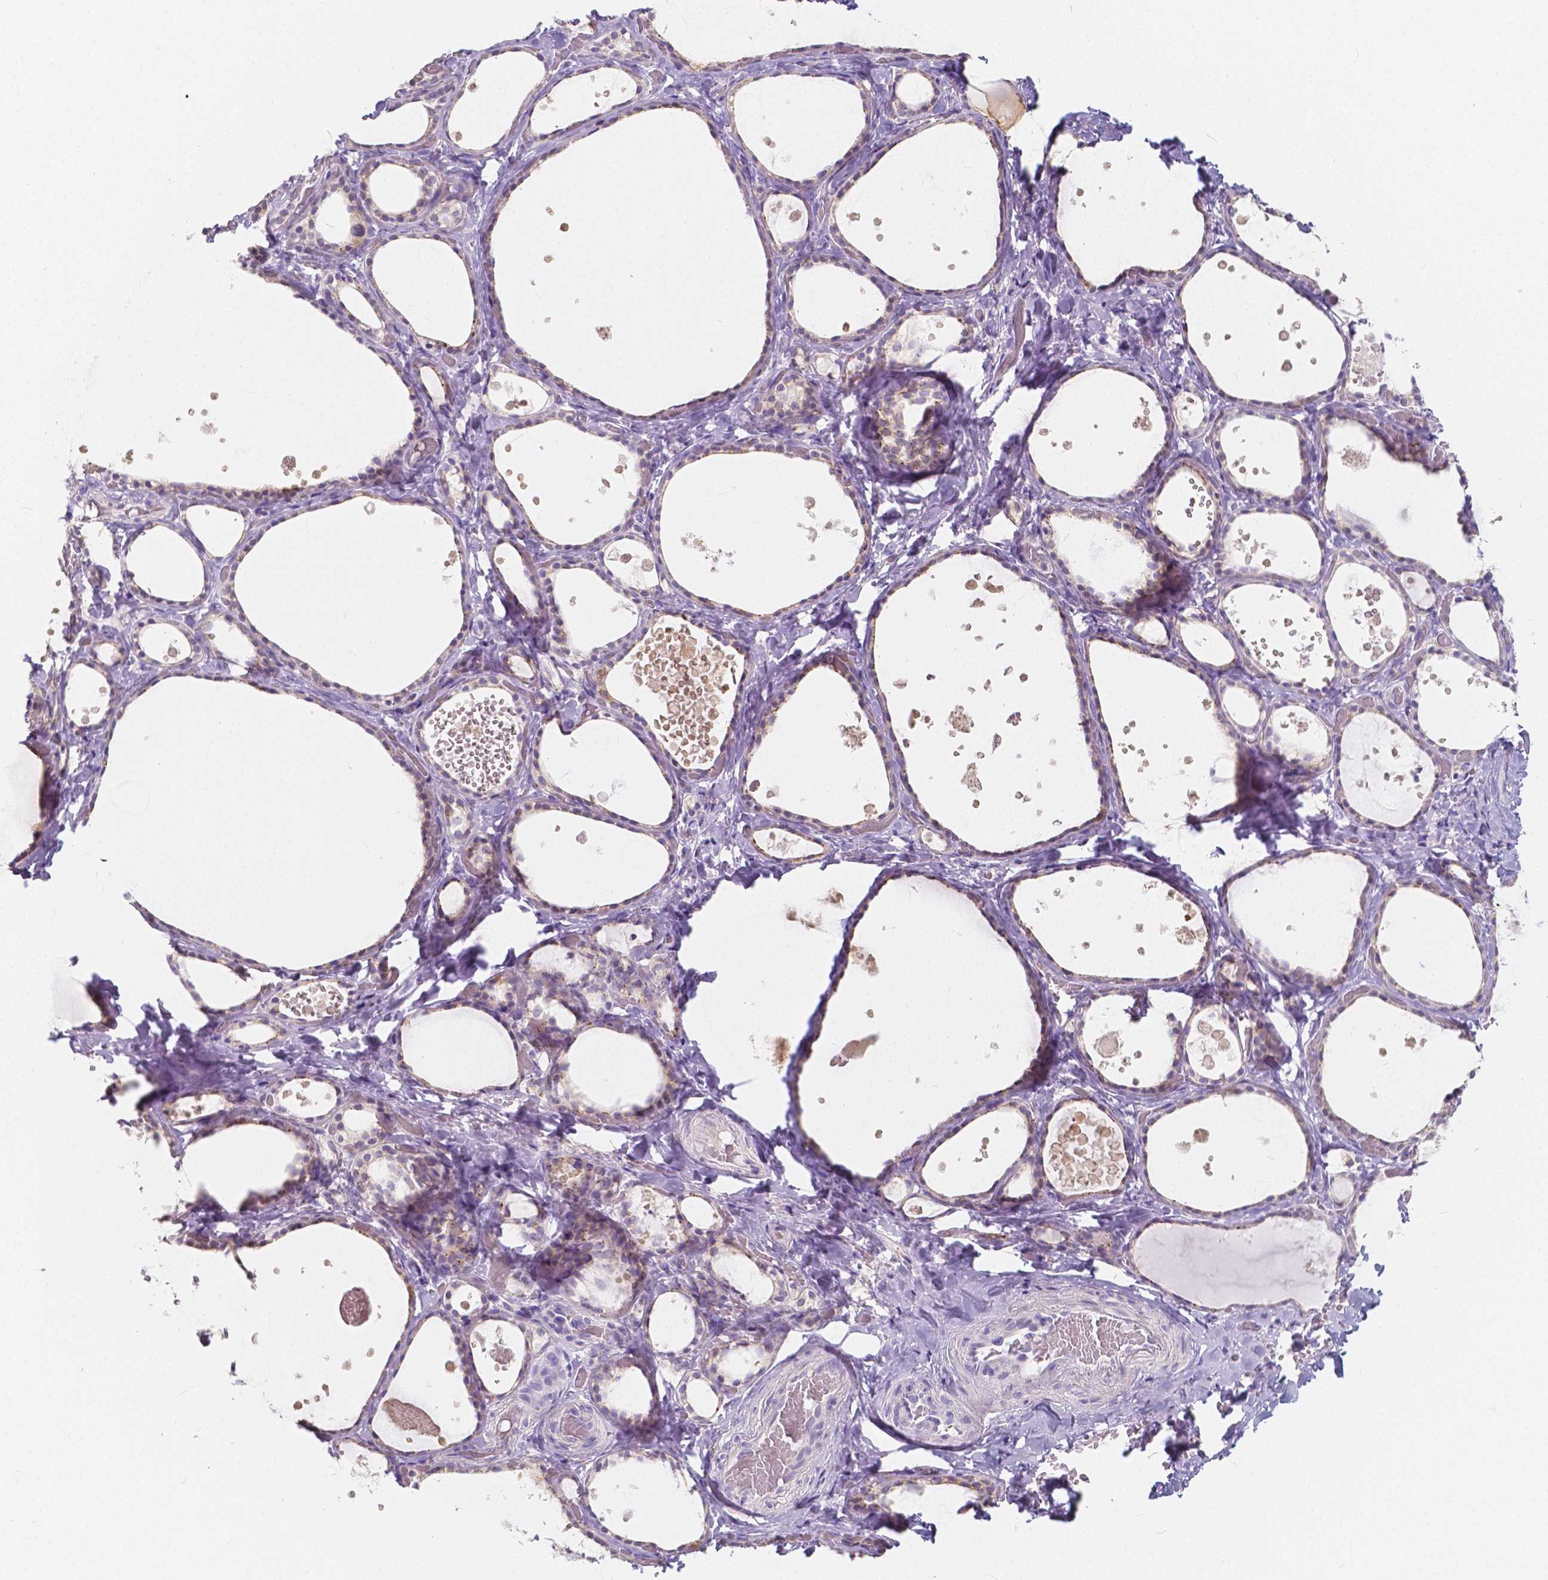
{"staining": {"intensity": "weak", "quantity": "<25%", "location": "cytoplasmic/membranous"}, "tissue": "thyroid gland", "cell_type": "Glandular cells", "image_type": "normal", "snomed": [{"axis": "morphology", "description": "Normal tissue, NOS"}, {"axis": "topography", "description": "Thyroid gland"}], "caption": "Glandular cells show no significant positivity in normal thyroid gland.", "gene": "RNF186", "patient": {"sex": "female", "age": 56}}